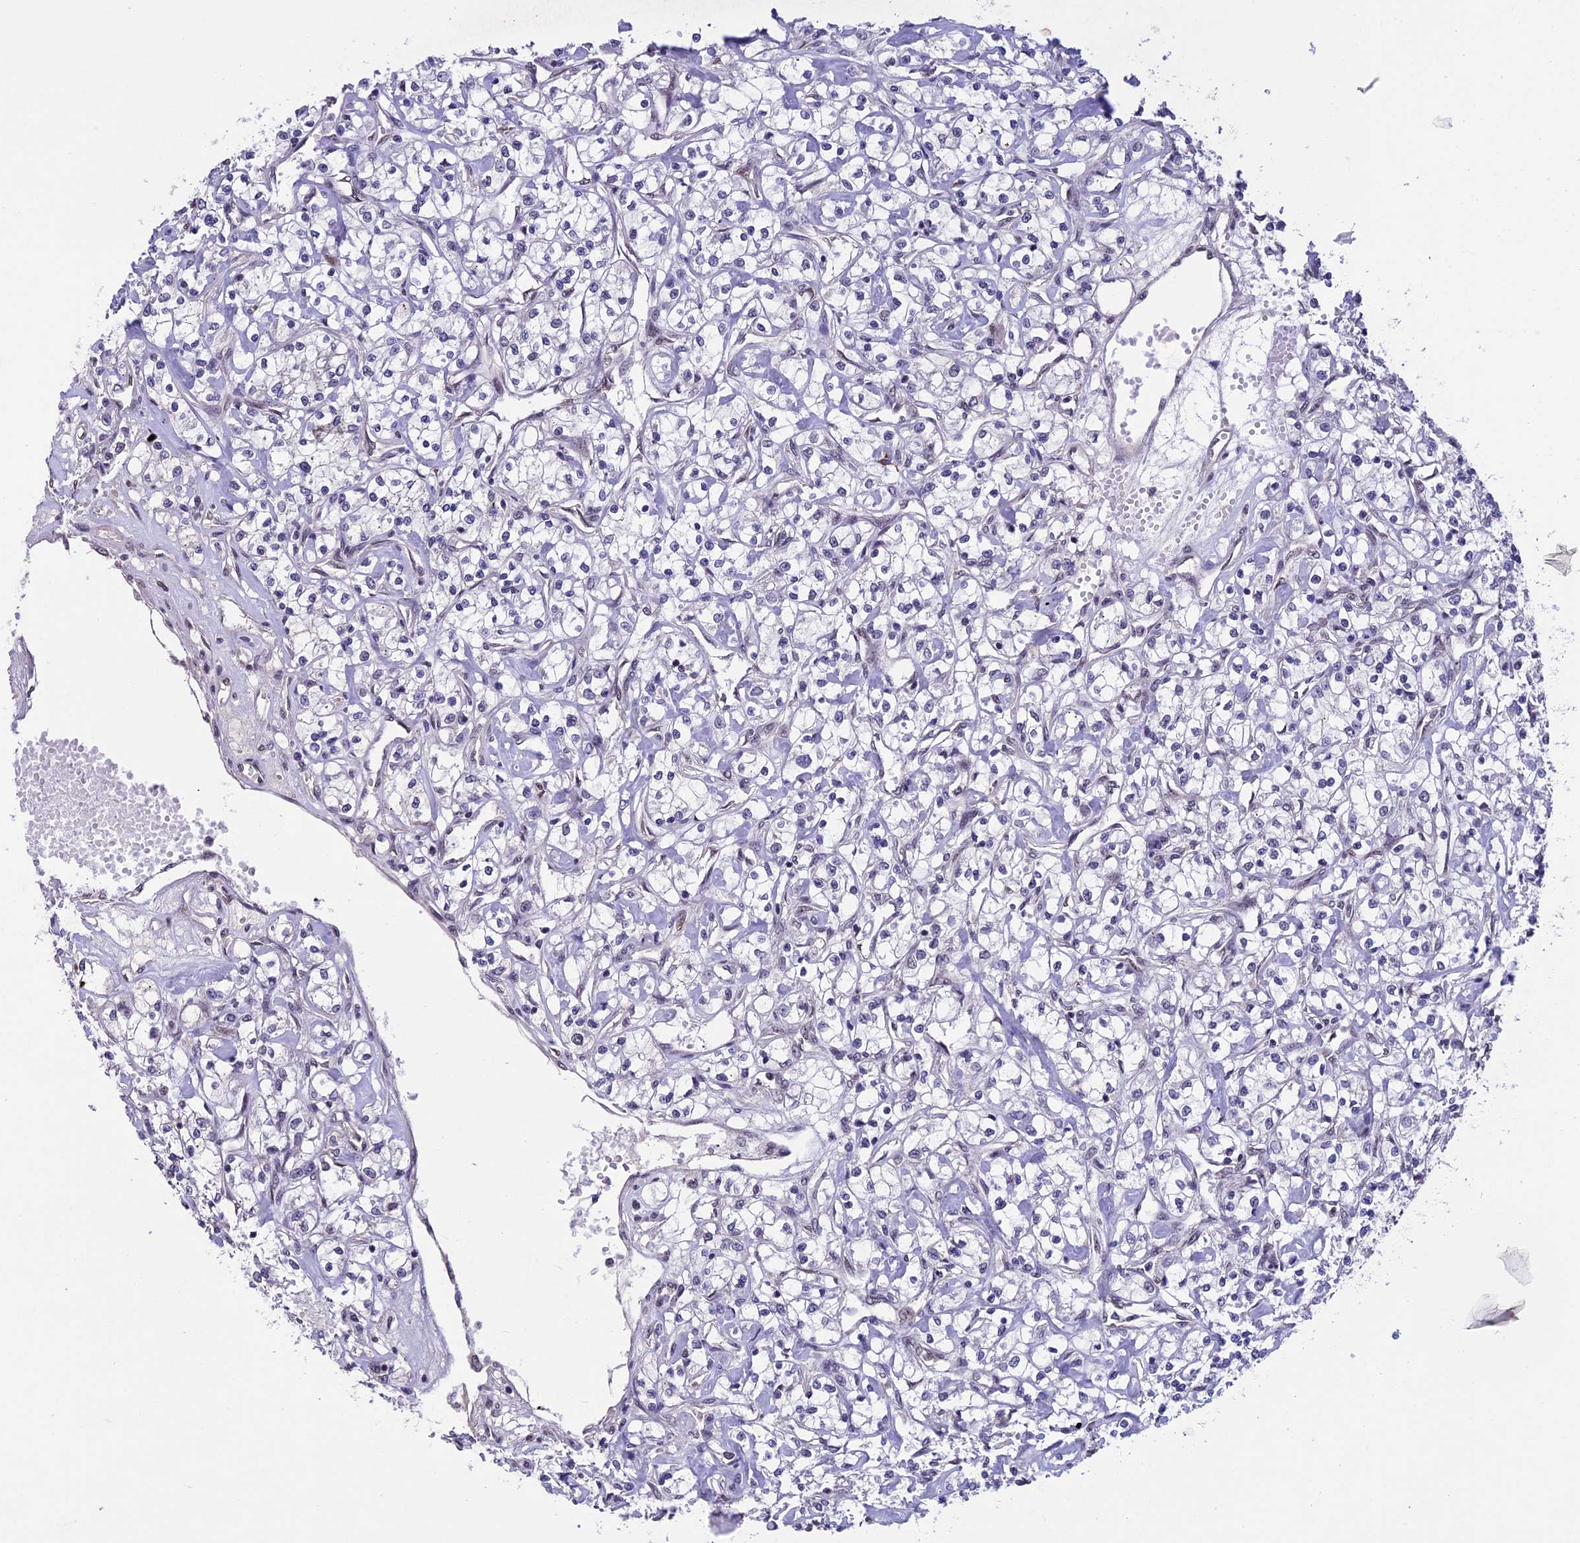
{"staining": {"intensity": "negative", "quantity": "none", "location": "none"}, "tissue": "renal cancer", "cell_type": "Tumor cells", "image_type": "cancer", "snomed": [{"axis": "morphology", "description": "Adenocarcinoma, NOS"}, {"axis": "topography", "description": "Kidney"}], "caption": "Tumor cells show no significant expression in renal cancer (adenocarcinoma).", "gene": "RNF40", "patient": {"sex": "female", "age": 59}}